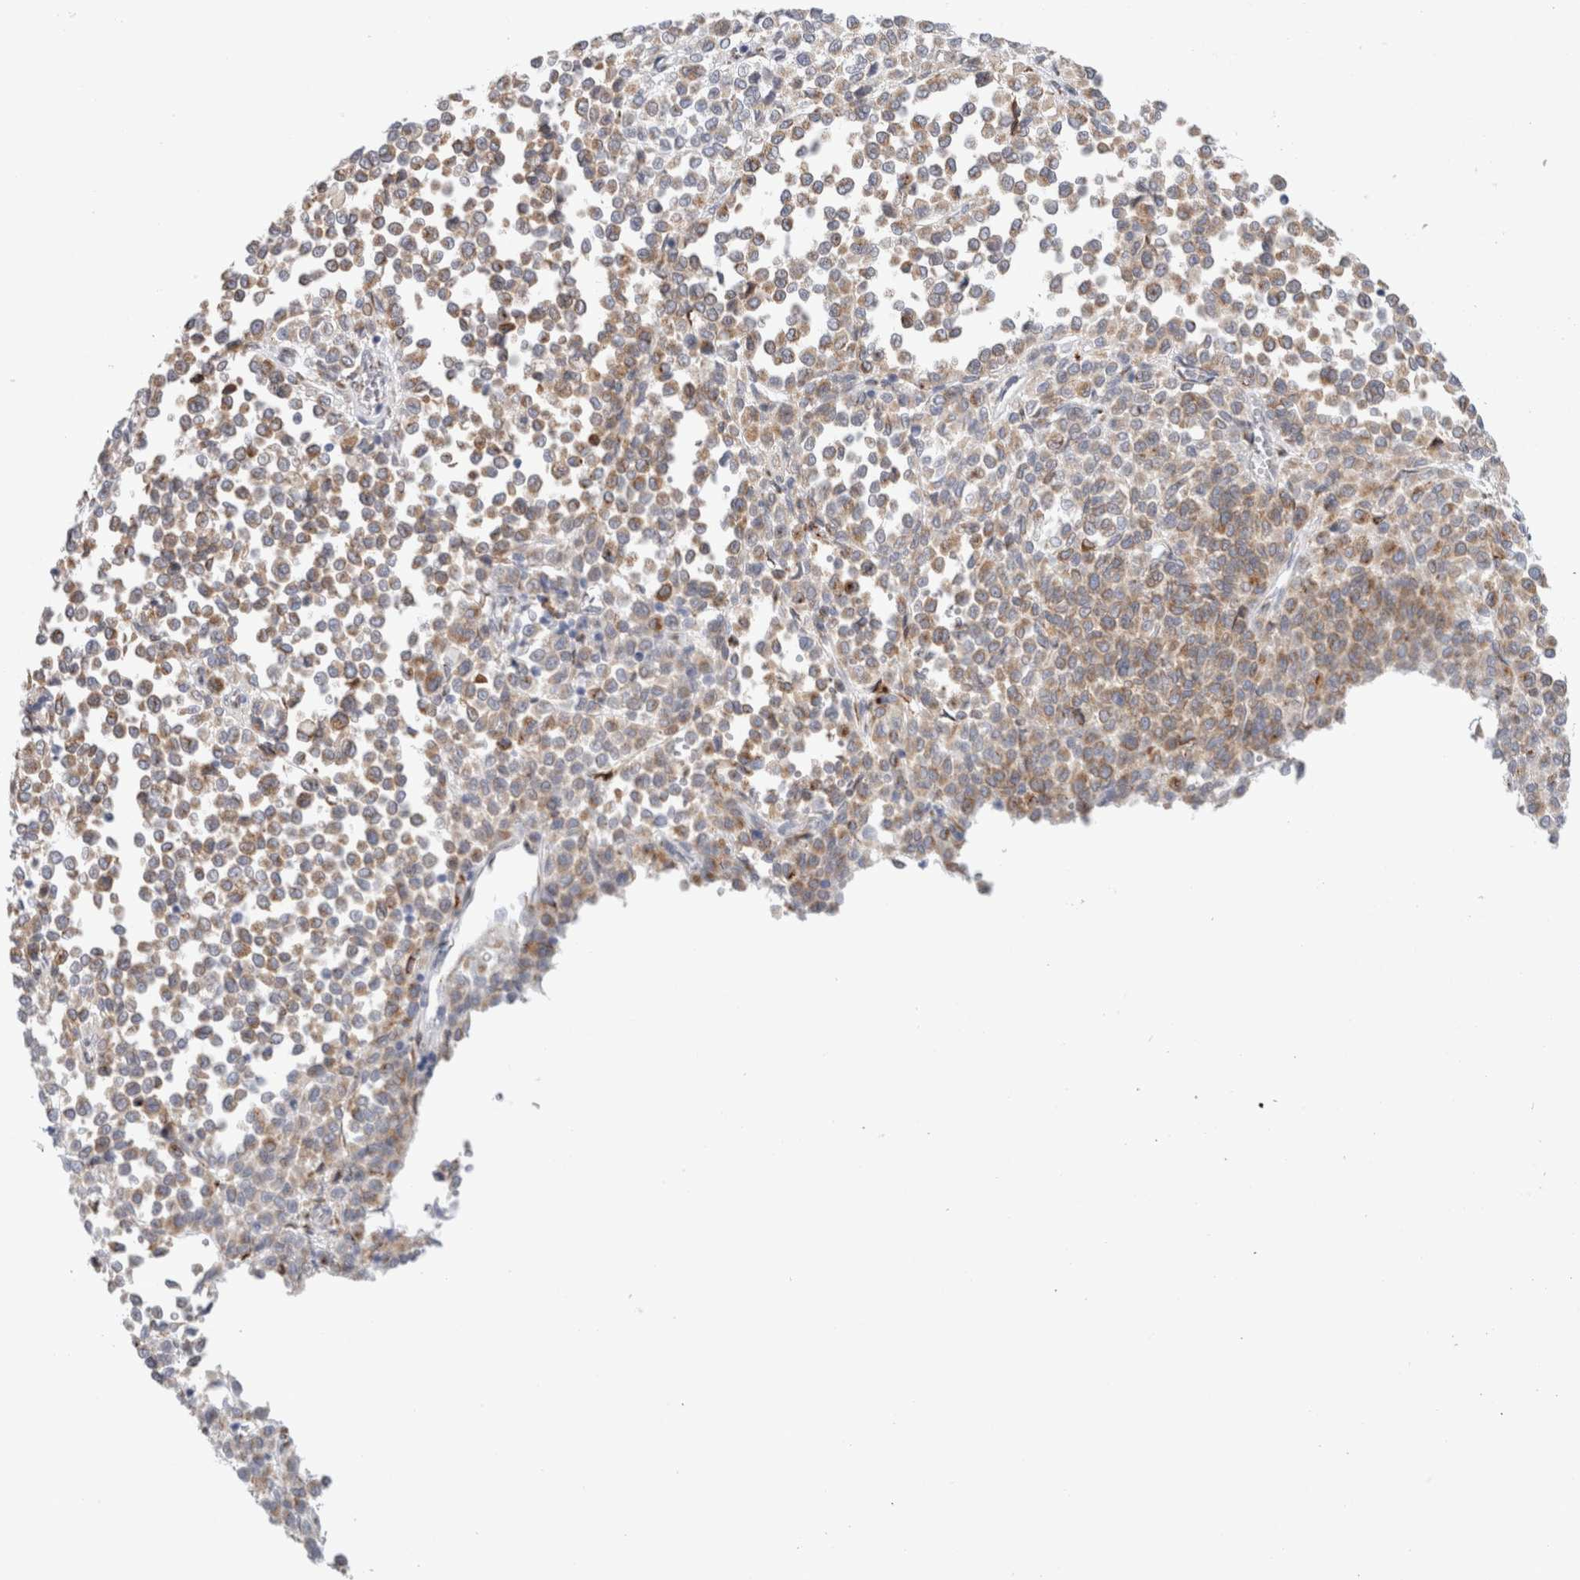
{"staining": {"intensity": "weak", "quantity": ">75%", "location": "cytoplasmic/membranous"}, "tissue": "melanoma", "cell_type": "Tumor cells", "image_type": "cancer", "snomed": [{"axis": "morphology", "description": "Malignant melanoma, Metastatic site"}, {"axis": "topography", "description": "Pancreas"}], "caption": "Protein expression analysis of malignant melanoma (metastatic site) reveals weak cytoplasmic/membranous staining in approximately >75% of tumor cells.", "gene": "MCFD2", "patient": {"sex": "female", "age": 30}}